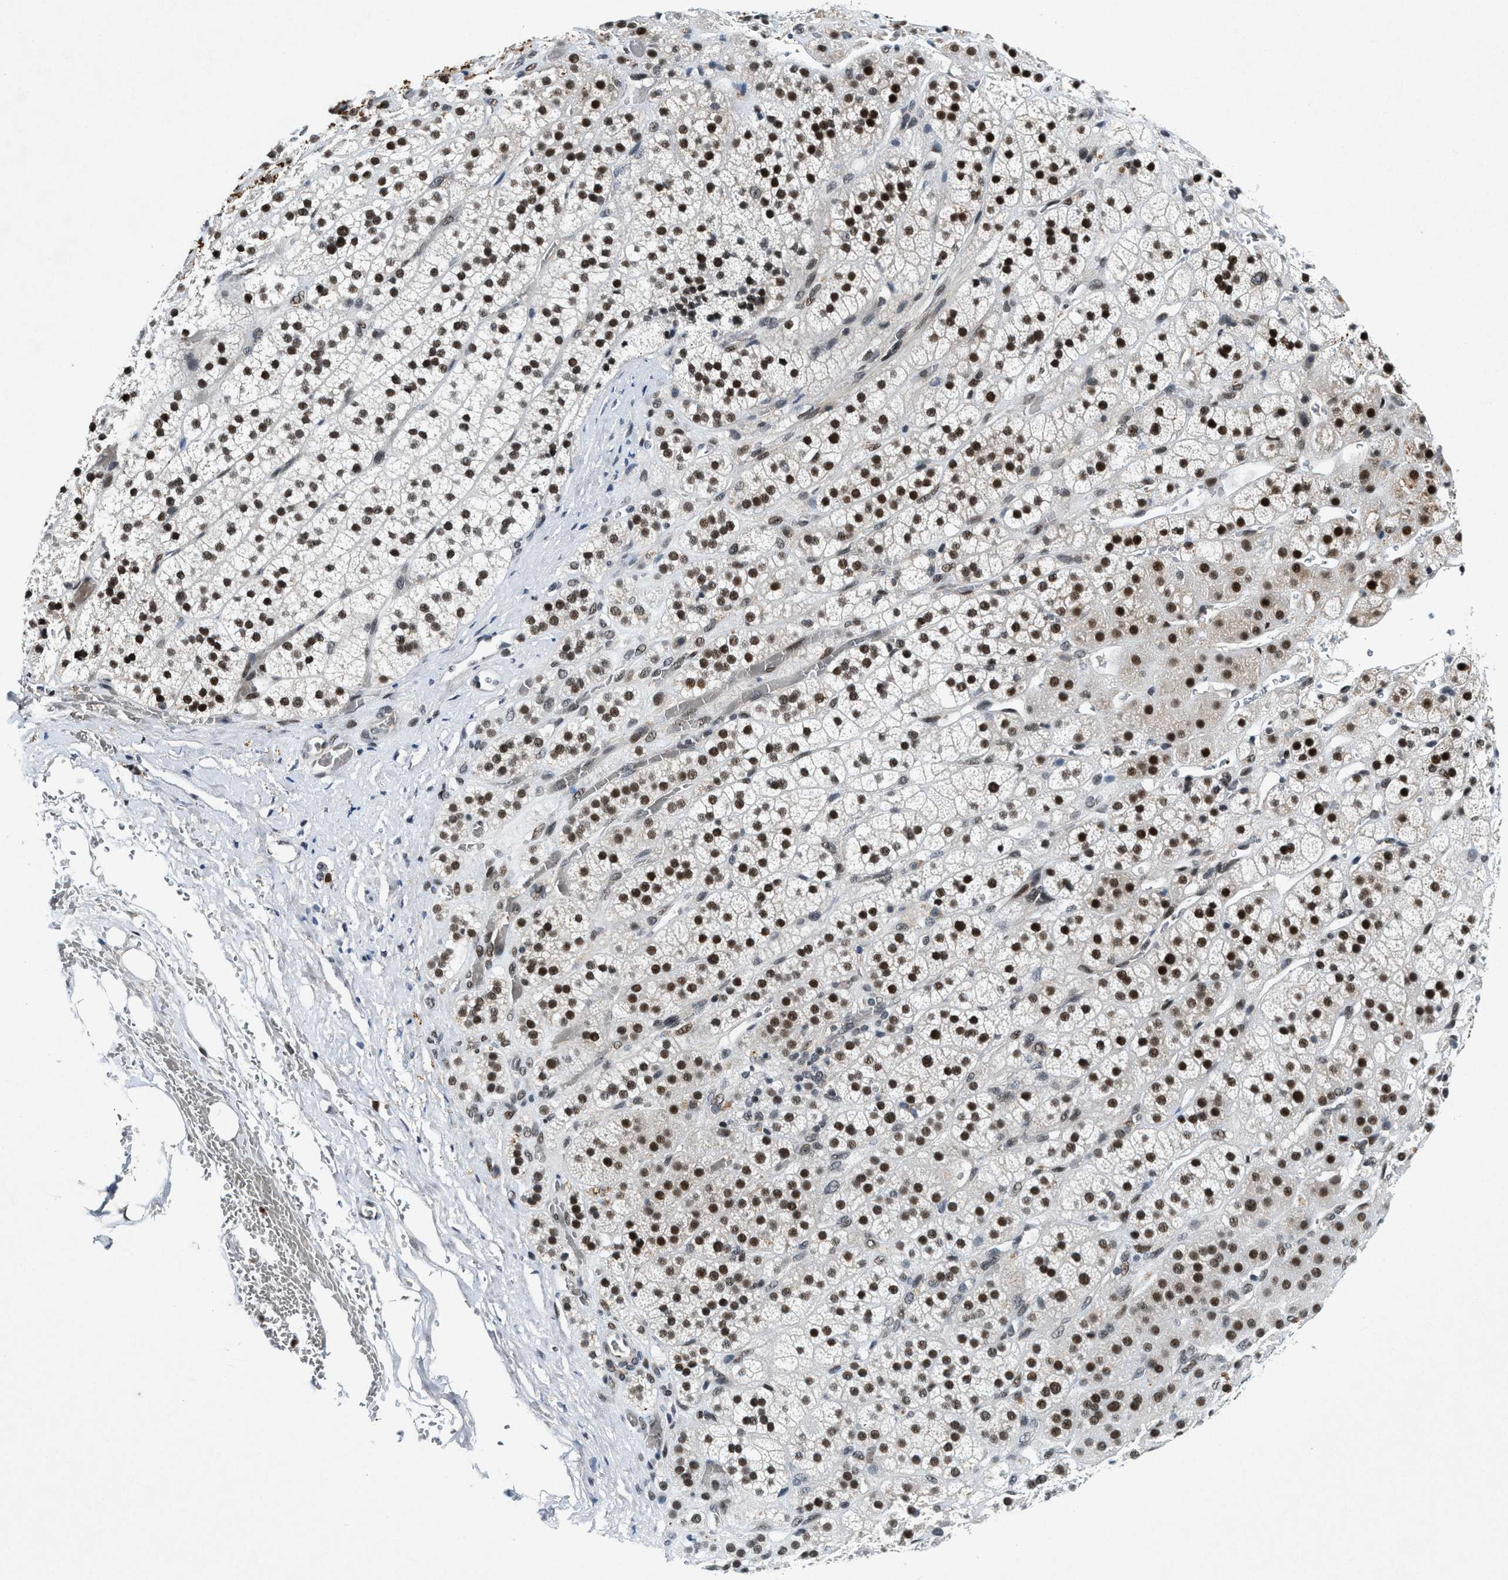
{"staining": {"intensity": "strong", "quantity": ">75%", "location": "nuclear"}, "tissue": "adrenal gland", "cell_type": "Glandular cells", "image_type": "normal", "snomed": [{"axis": "morphology", "description": "Normal tissue, NOS"}, {"axis": "topography", "description": "Adrenal gland"}], "caption": "Immunohistochemical staining of normal adrenal gland demonstrates strong nuclear protein positivity in about >75% of glandular cells.", "gene": "NCOA1", "patient": {"sex": "male", "age": 56}}